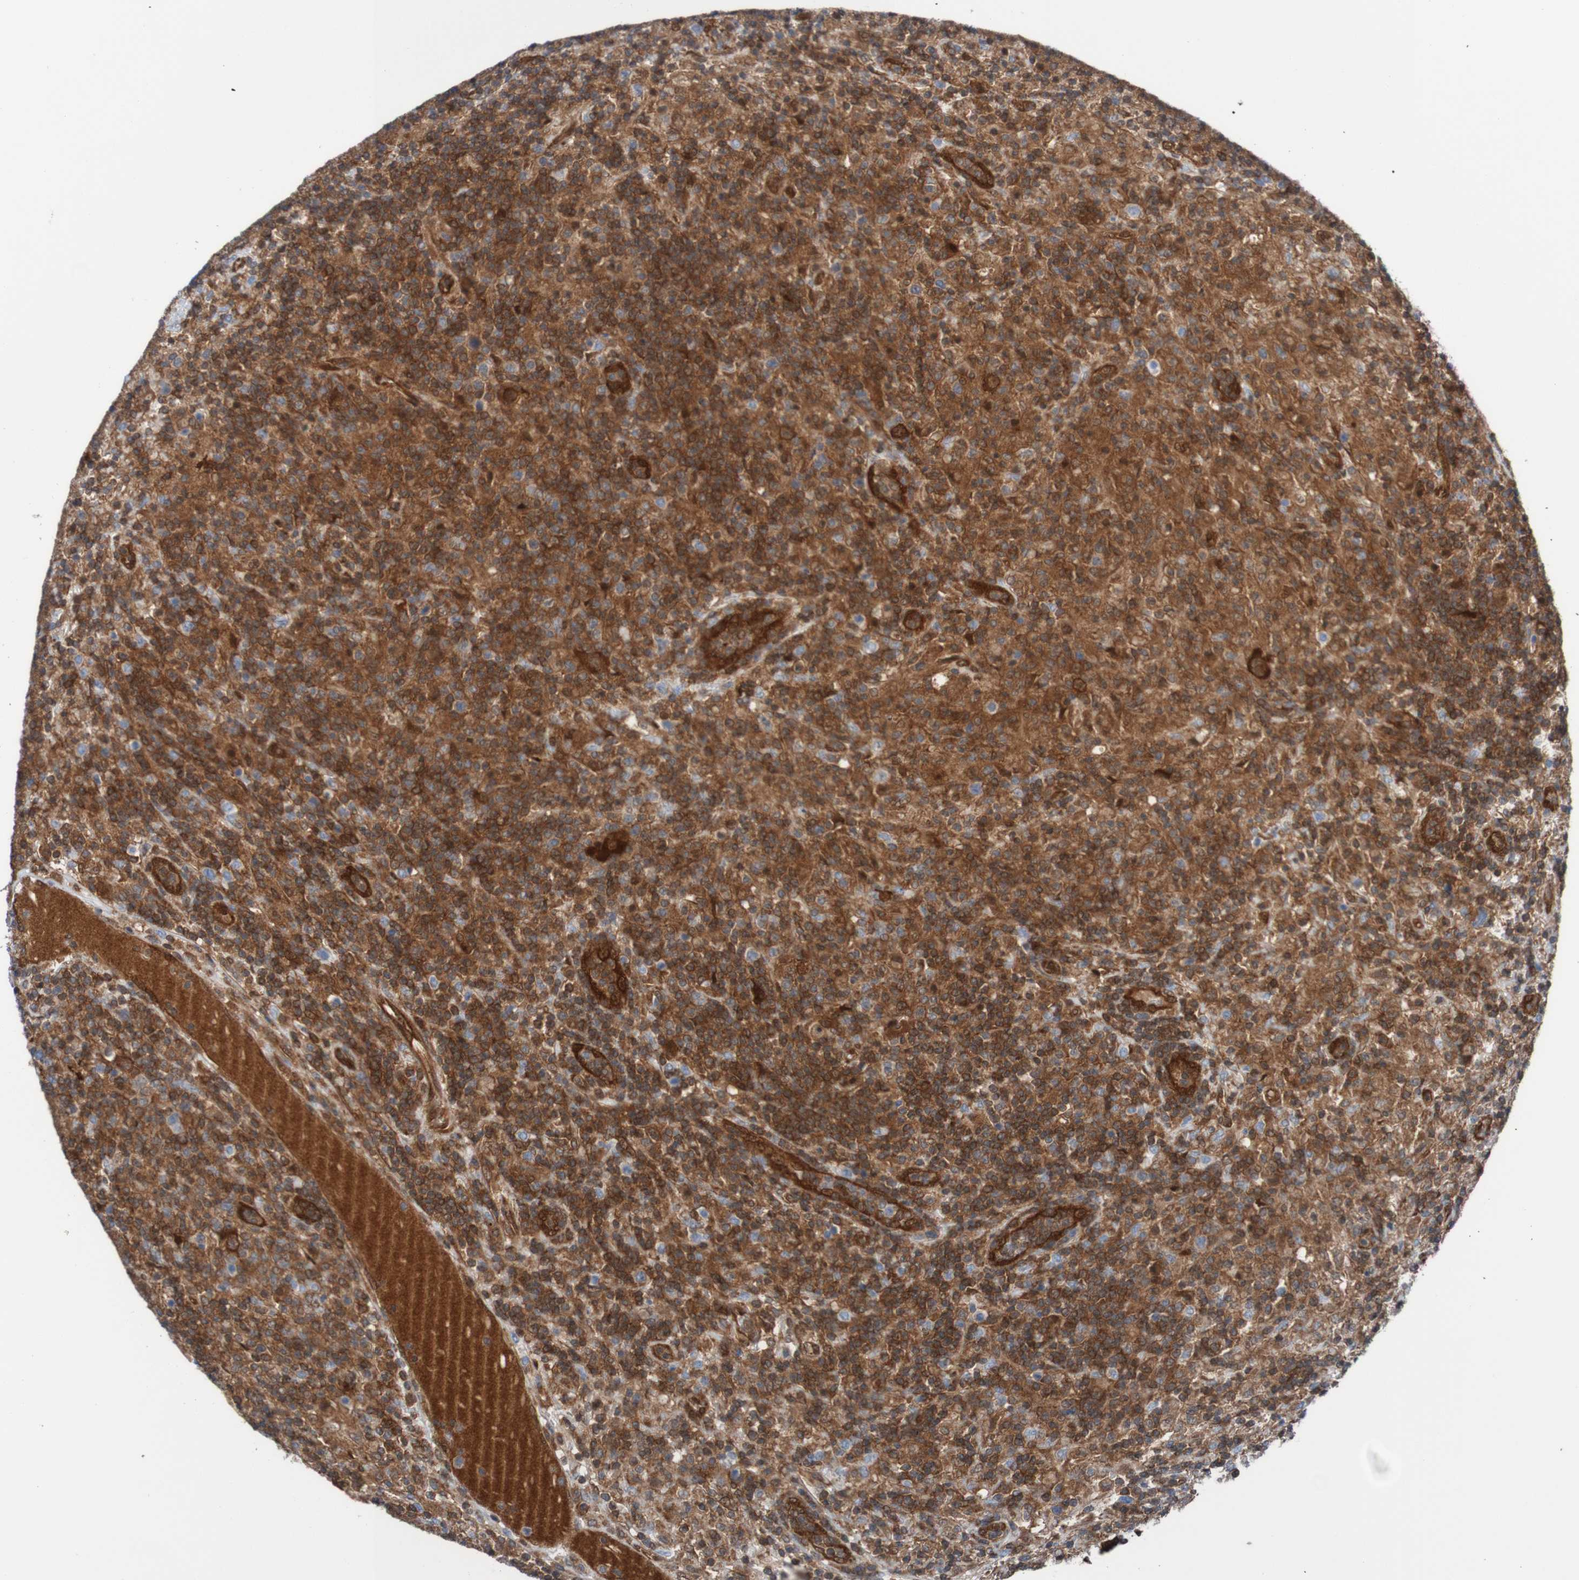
{"staining": {"intensity": "weak", "quantity": ">75%", "location": "cytoplasmic/membranous"}, "tissue": "lymphoma", "cell_type": "Tumor cells", "image_type": "cancer", "snomed": [{"axis": "morphology", "description": "Hodgkin's disease, NOS"}, {"axis": "topography", "description": "Lymph node"}], "caption": "Protein staining demonstrates weak cytoplasmic/membranous expression in about >75% of tumor cells in Hodgkin's disease.", "gene": "RIGI", "patient": {"sex": "male", "age": 70}}